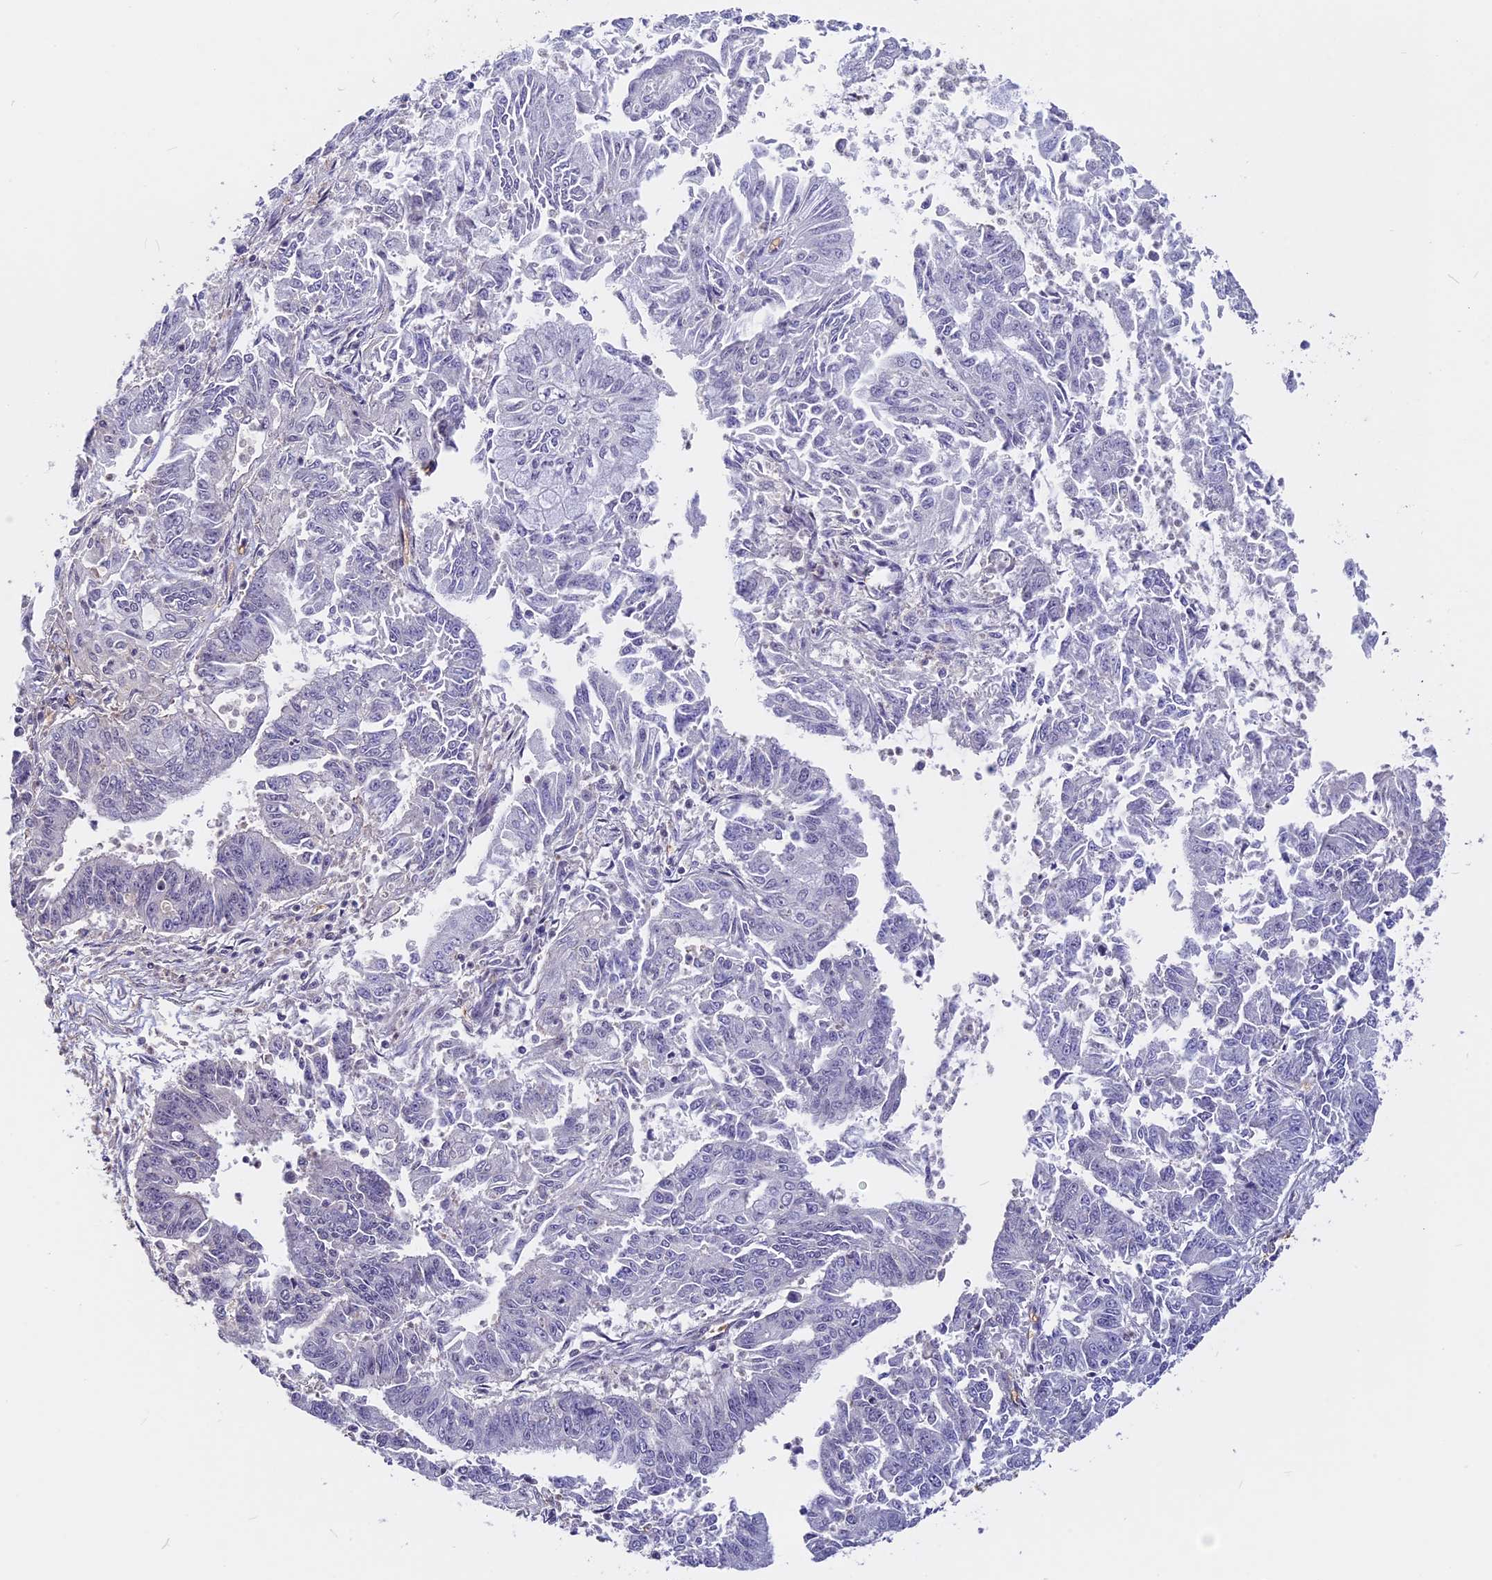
{"staining": {"intensity": "negative", "quantity": "none", "location": "none"}, "tissue": "endometrial cancer", "cell_type": "Tumor cells", "image_type": "cancer", "snomed": [{"axis": "morphology", "description": "Adenocarcinoma, NOS"}, {"axis": "topography", "description": "Endometrium"}], "caption": "This is an IHC image of endometrial cancer (adenocarcinoma). There is no staining in tumor cells.", "gene": "ZC3H10", "patient": {"sex": "female", "age": 73}}